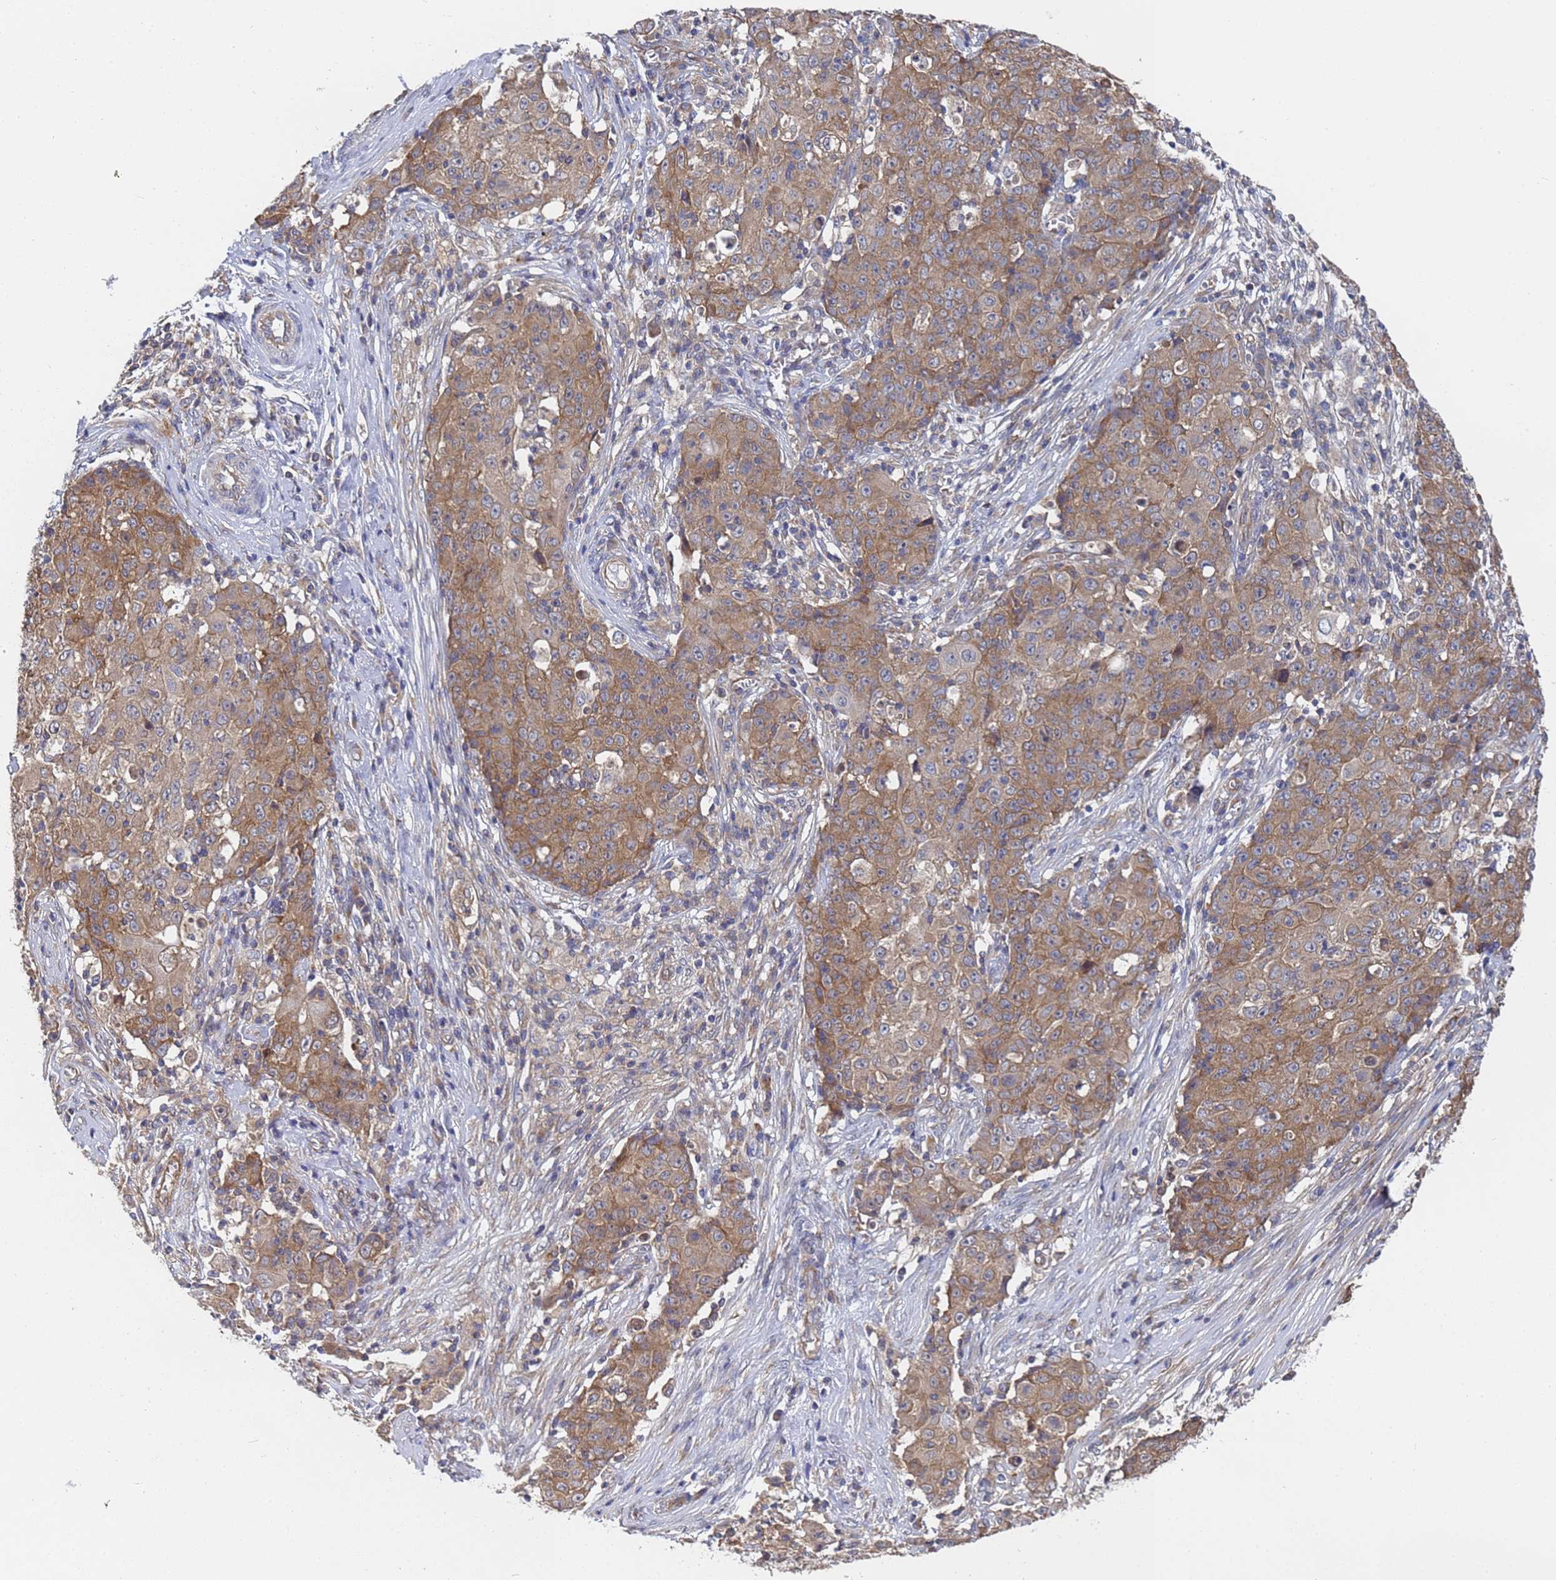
{"staining": {"intensity": "moderate", "quantity": ">75%", "location": "cytoplasmic/membranous"}, "tissue": "ovarian cancer", "cell_type": "Tumor cells", "image_type": "cancer", "snomed": [{"axis": "morphology", "description": "Carcinoma, endometroid"}, {"axis": "topography", "description": "Ovary"}], "caption": "This micrograph demonstrates IHC staining of ovarian cancer (endometroid carcinoma), with medium moderate cytoplasmic/membranous positivity in about >75% of tumor cells.", "gene": "ALS2CL", "patient": {"sex": "female", "age": 42}}